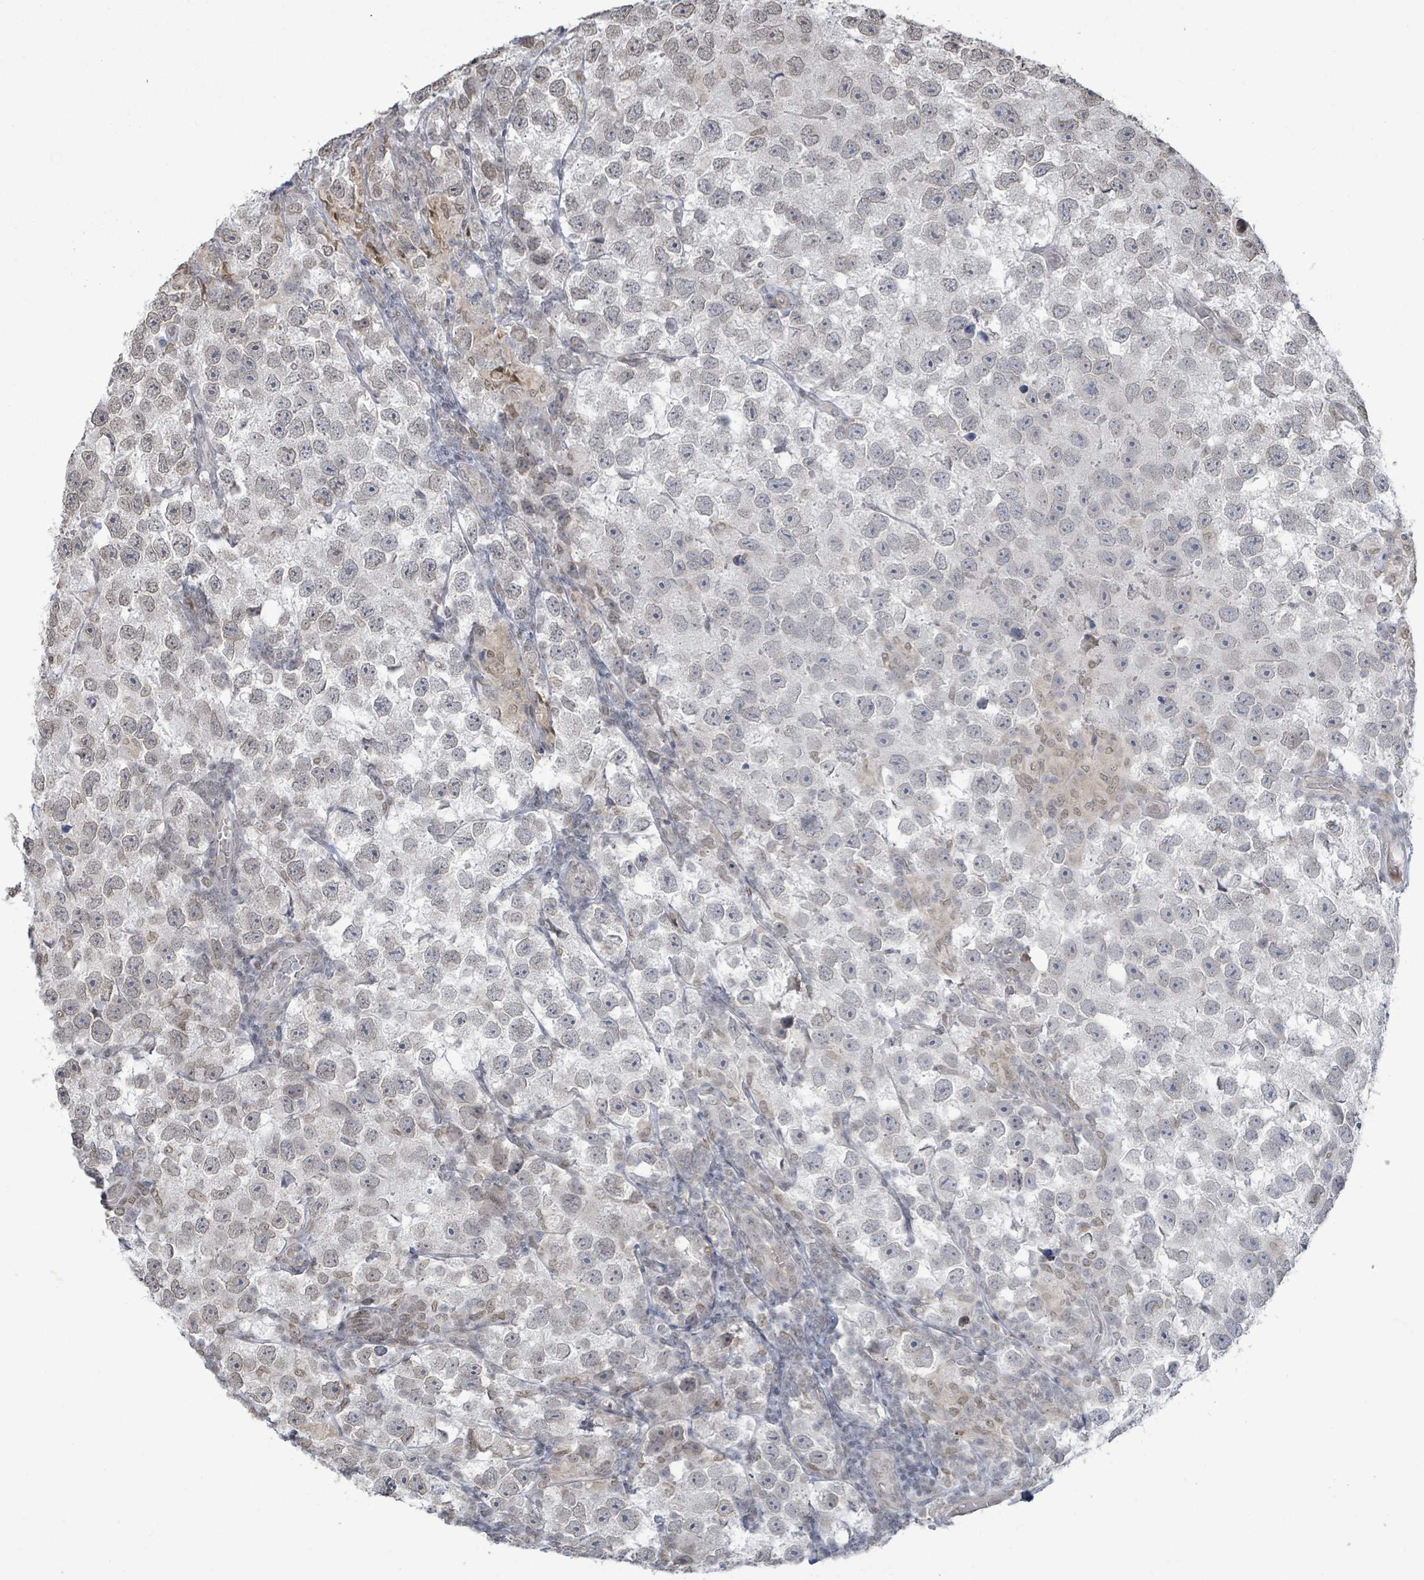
{"staining": {"intensity": "negative", "quantity": "none", "location": "none"}, "tissue": "testis cancer", "cell_type": "Tumor cells", "image_type": "cancer", "snomed": [{"axis": "morphology", "description": "Seminoma, NOS"}, {"axis": "topography", "description": "Testis"}], "caption": "Tumor cells show no significant protein staining in seminoma (testis).", "gene": "SBF2", "patient": {"sex": "male", "age": 26}}